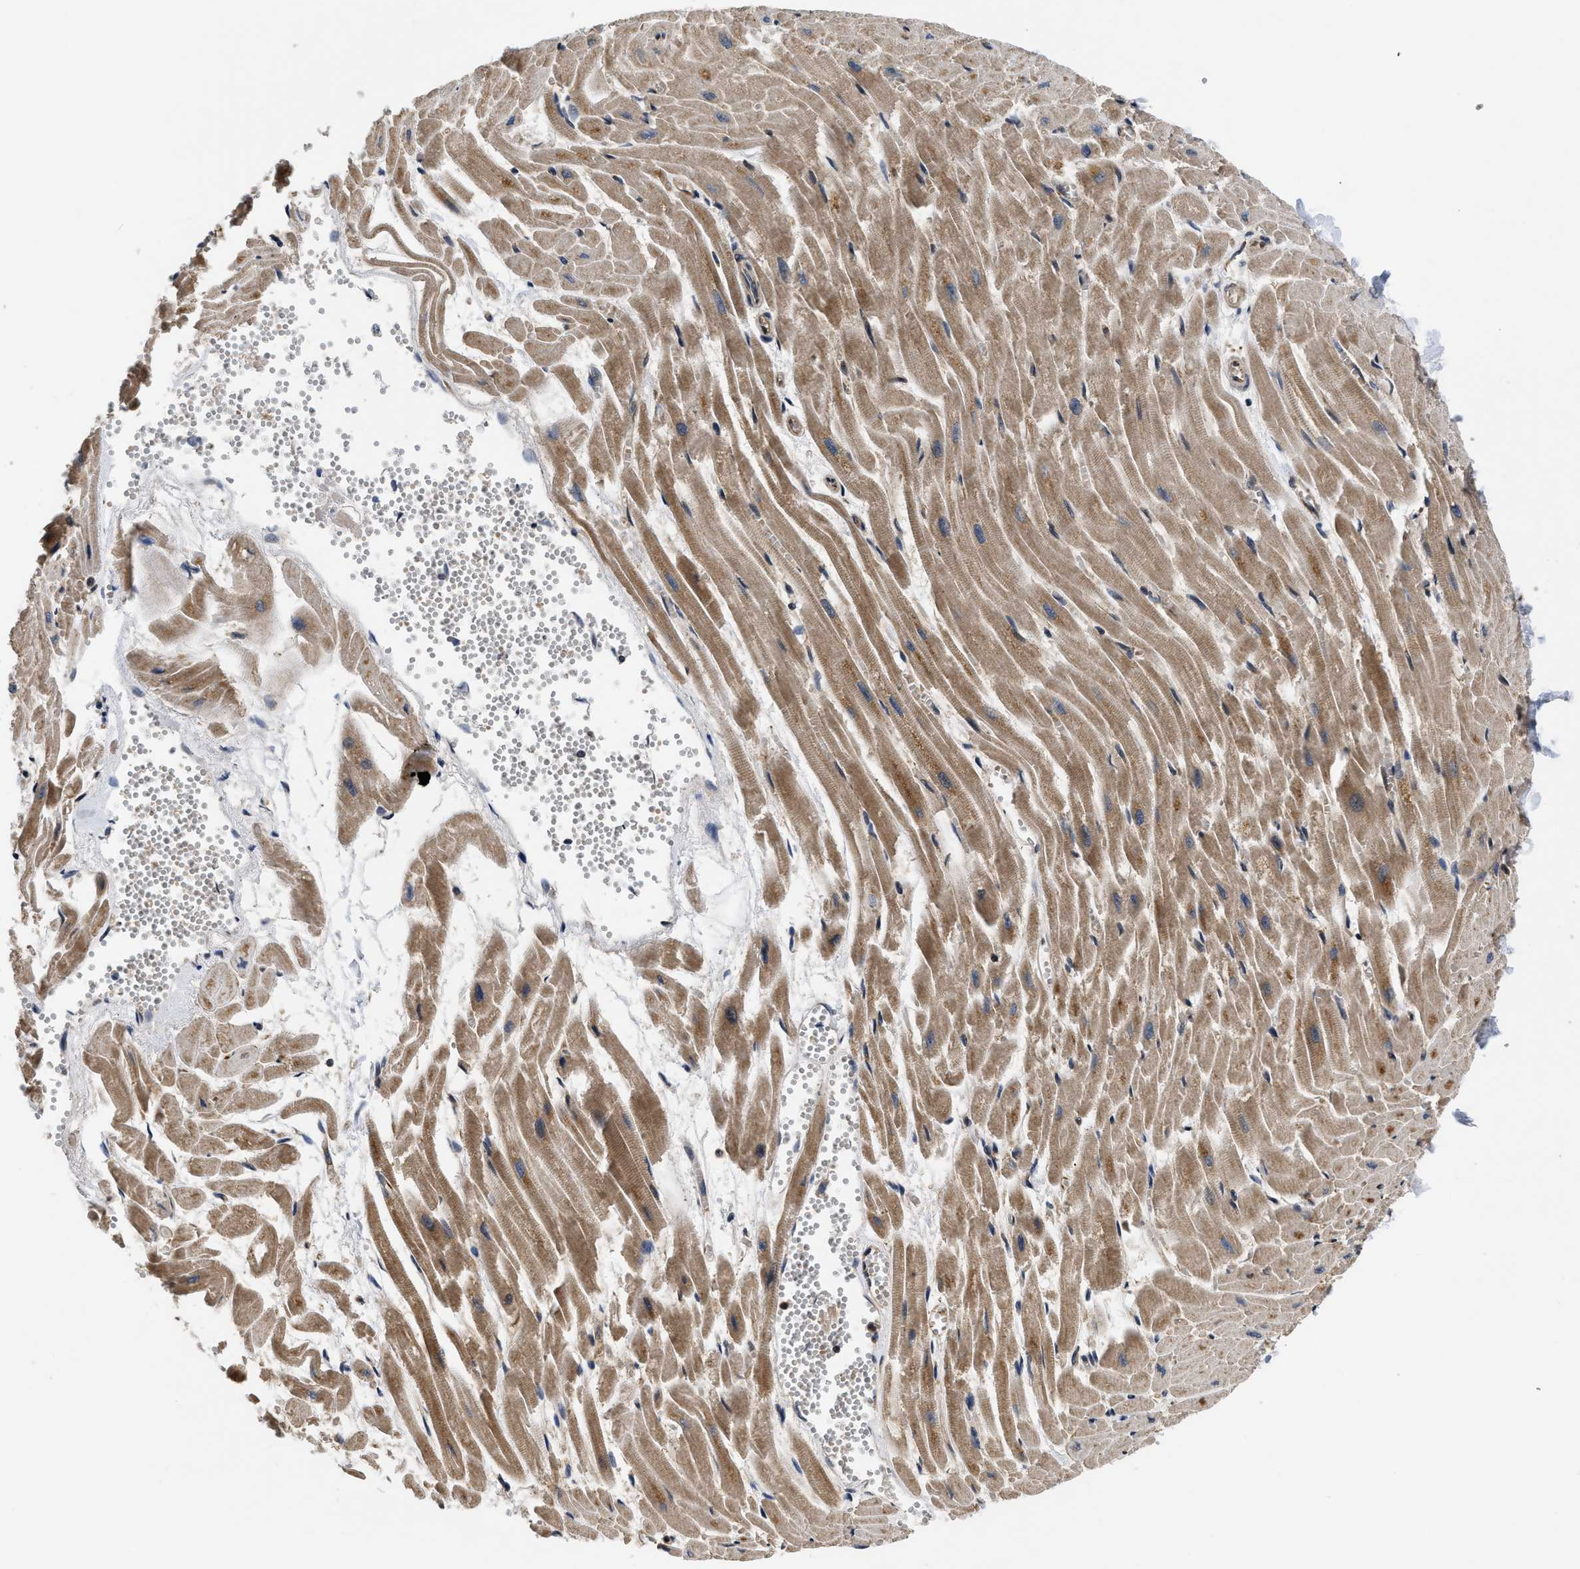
{"staining": {"intensity": "moderate", "quantity": ">75%", "location": "cytoplasmic/membranous"}, "tissue": "heart muscle", "cell_type": "Cardiomyocytes", "image_type": "normal", "snomed": [{"axis": "morphology", "description": "Normal tissue, NOS"}, {"axis": "topography", "description": "Heart"}], "caption": "DAB (3,3'-diaminobenzidine) immunohistochemical staining of normal heart muscle shows moderate cytoplasmic/membranous protein positivity in approximately >75% of cardiomyocytes.", "gene": "HMGCR", "patient": {"sex": "female", "age": 19}}